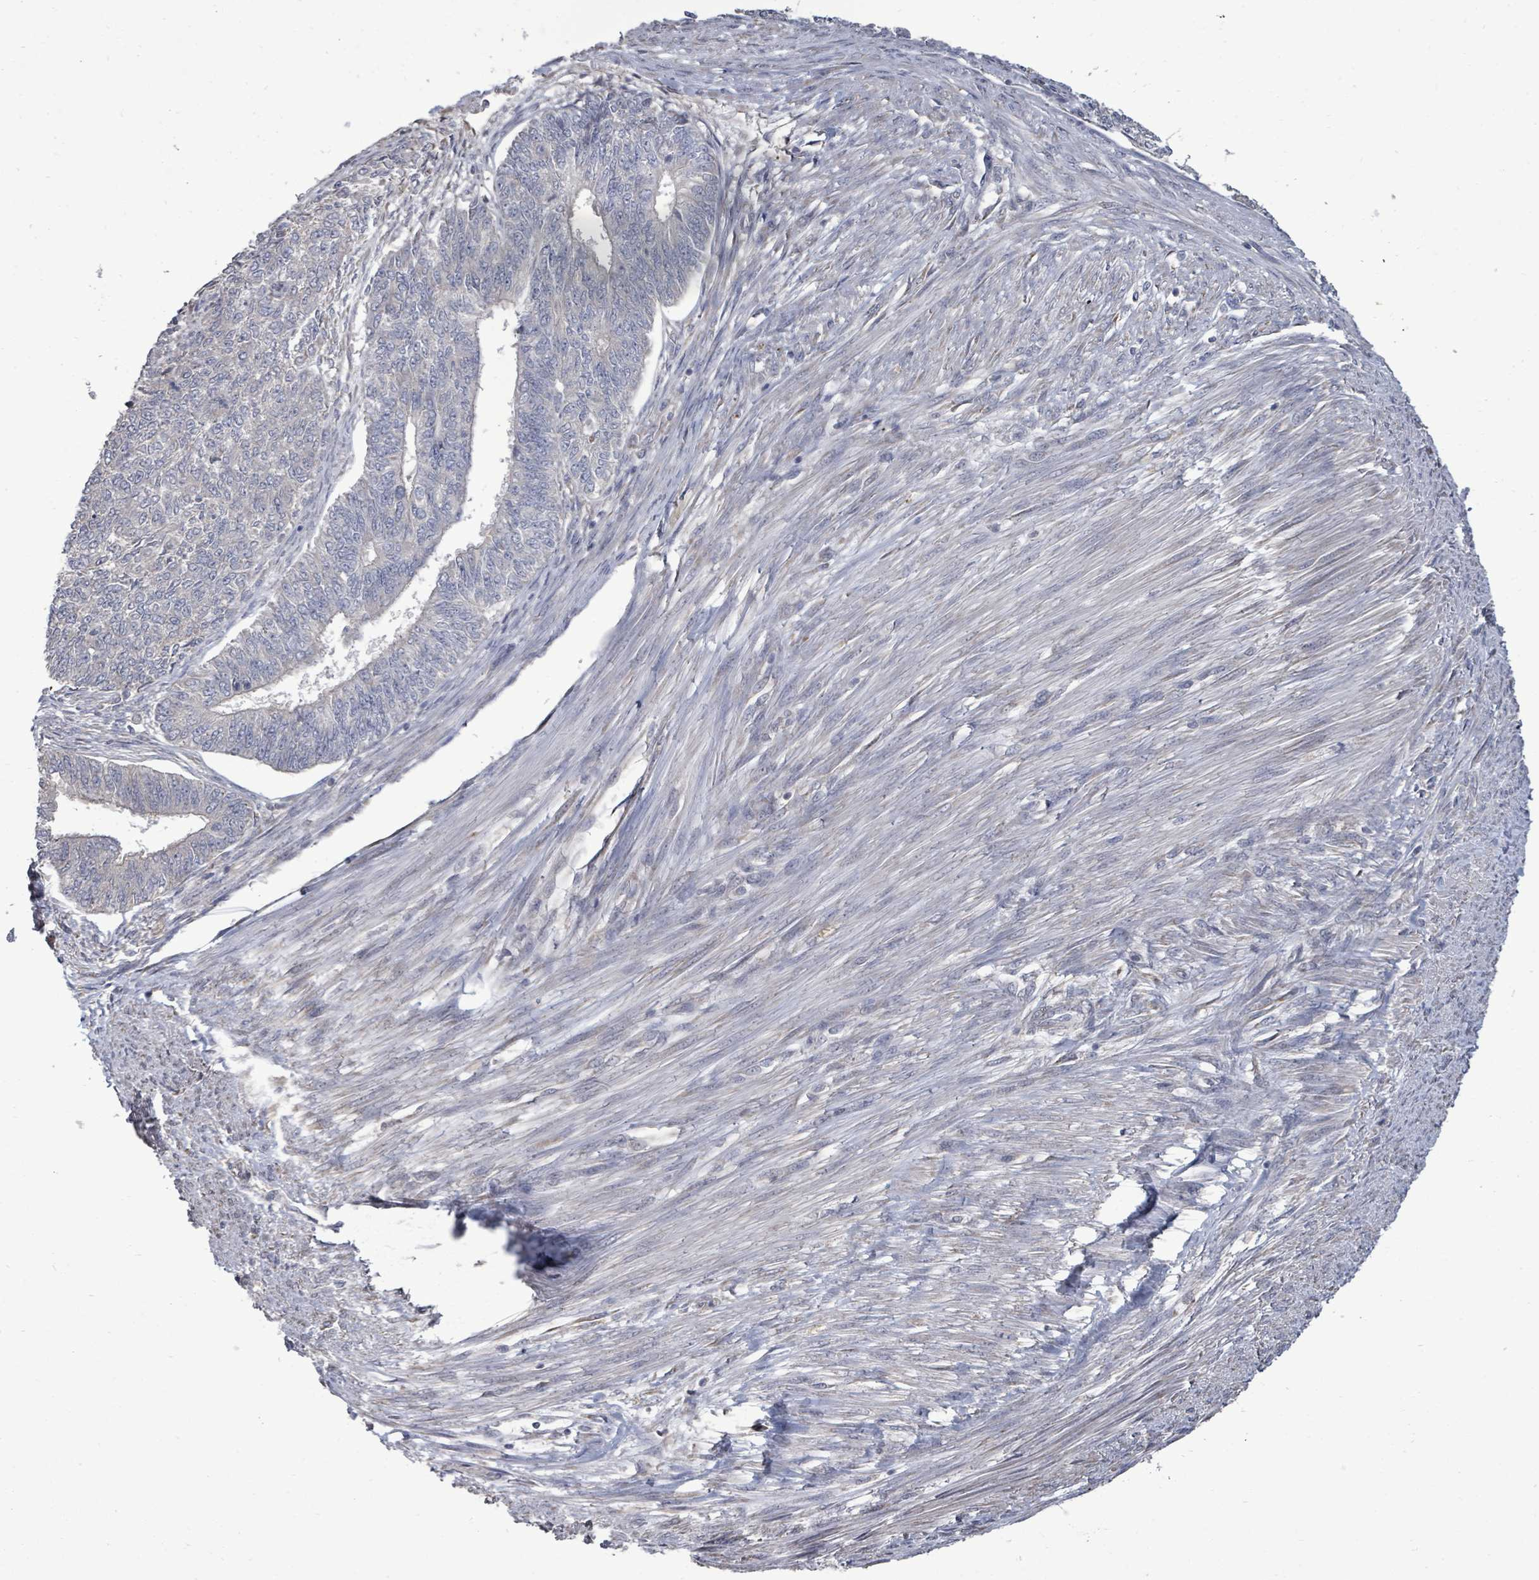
{"staining": {"intensity": "negative", "quantity": "none", "location": "none"}, "tissue": "endometrial cancer", "cell_type": "Tumor cells", "image_type": "cancer", "snomed": [{"axis": "morphology", "description": "Adenocarcinoma, NOS"}, {"axis": "topography", "description": "Endometrium"}], "caption": "The histopathology image displays no staining of tumor cells in endometrial cancer (adenocarcinoma). (DAB (3,3'-diaminobenzidine) immunohistochemistry, high magnification).", "gene": "POMGNT2", "patient": {"sex": "female", "age": 32}}